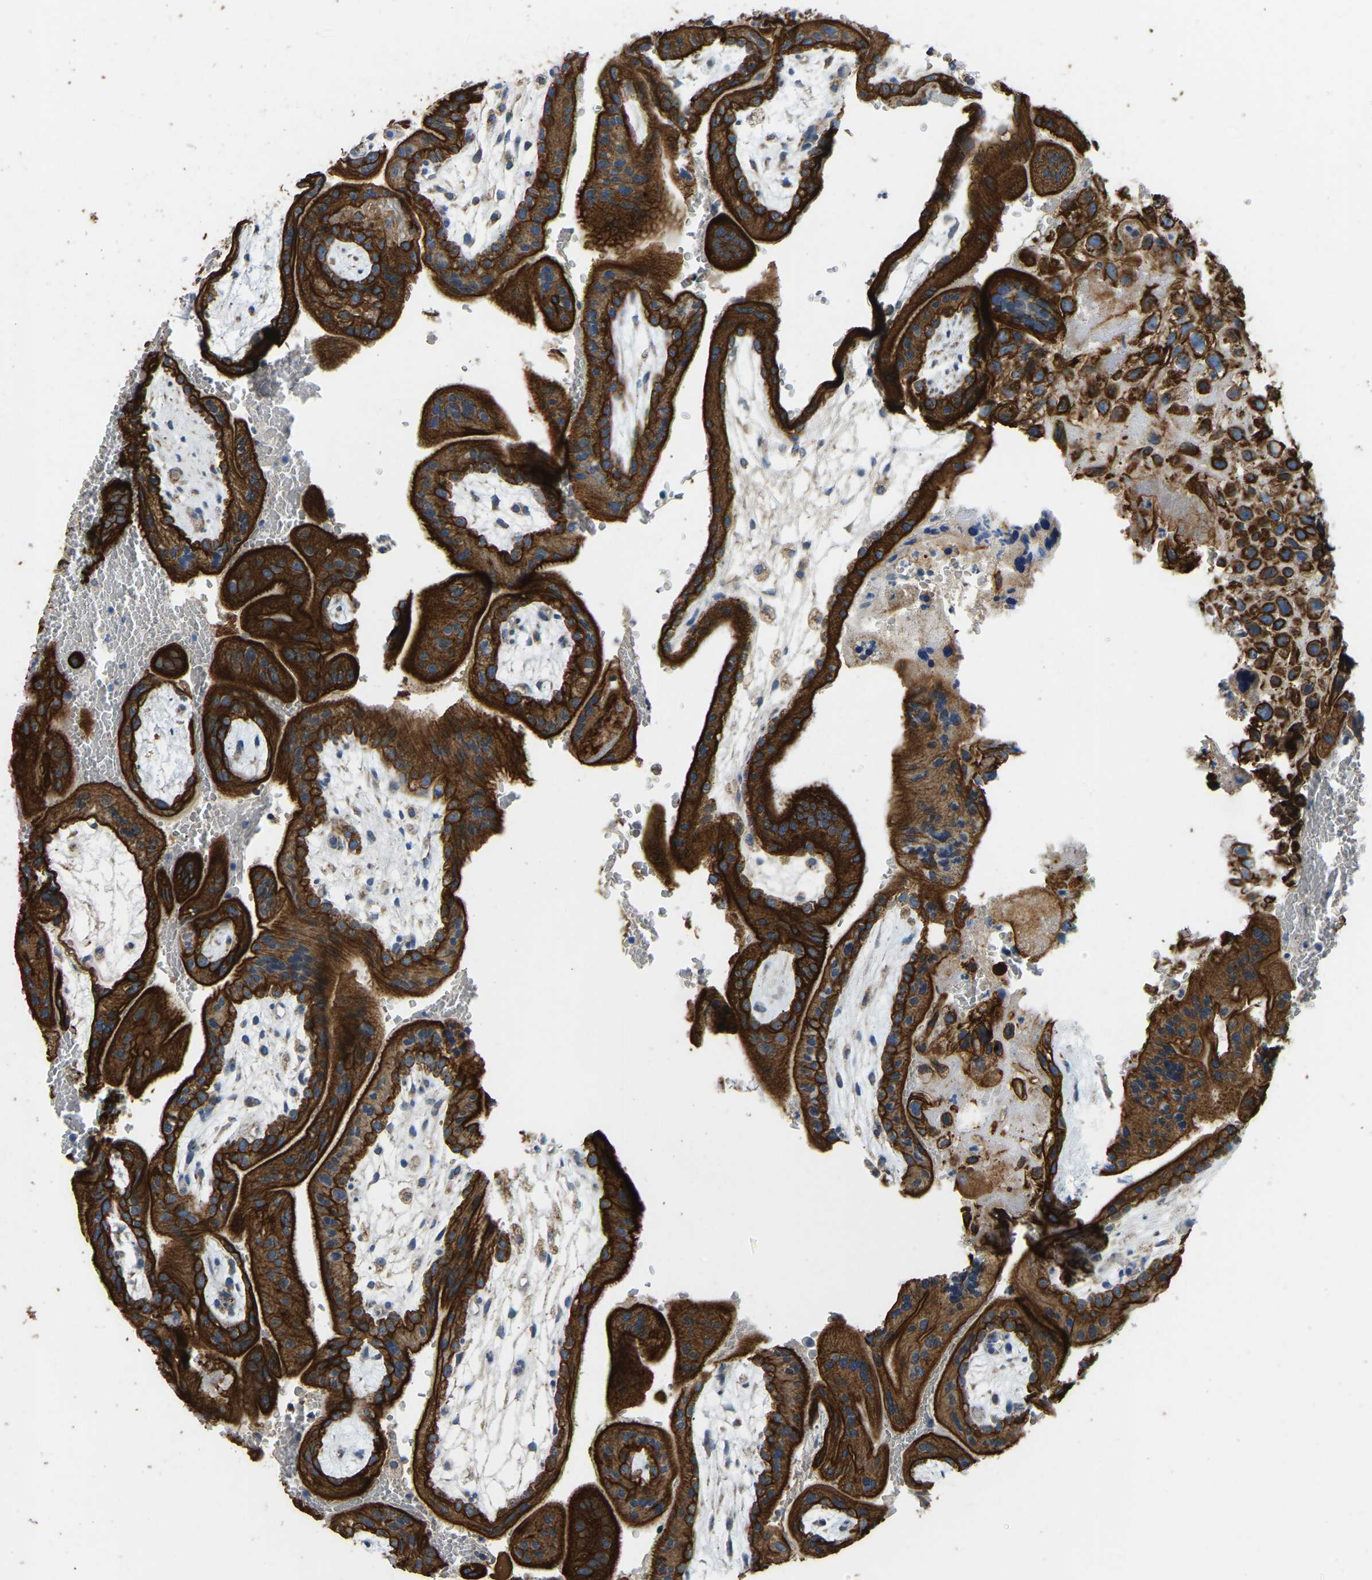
{"staining": {"intensity": "strong", "quantity": ">75%", "location": "cytoplasmic/membranous"}, "tissue": "placenta", "cell_type": "Decidual cells", "image_type": "normal", "snomed": [{"axis": "morphology", "description": "Normal tissue, NOS"}, {"axis": "topography", "description": "Placenta"}], "caption": "Placenta stained with DAB IHC reveals high levels of strong cytoplasmic/membranous staining in about >75% of decidual cells. (Brightfield microscopy of DAB IHC at high magnification).", "gene": "ZNF200", "patient": {"sex": "female", "age": 35}}